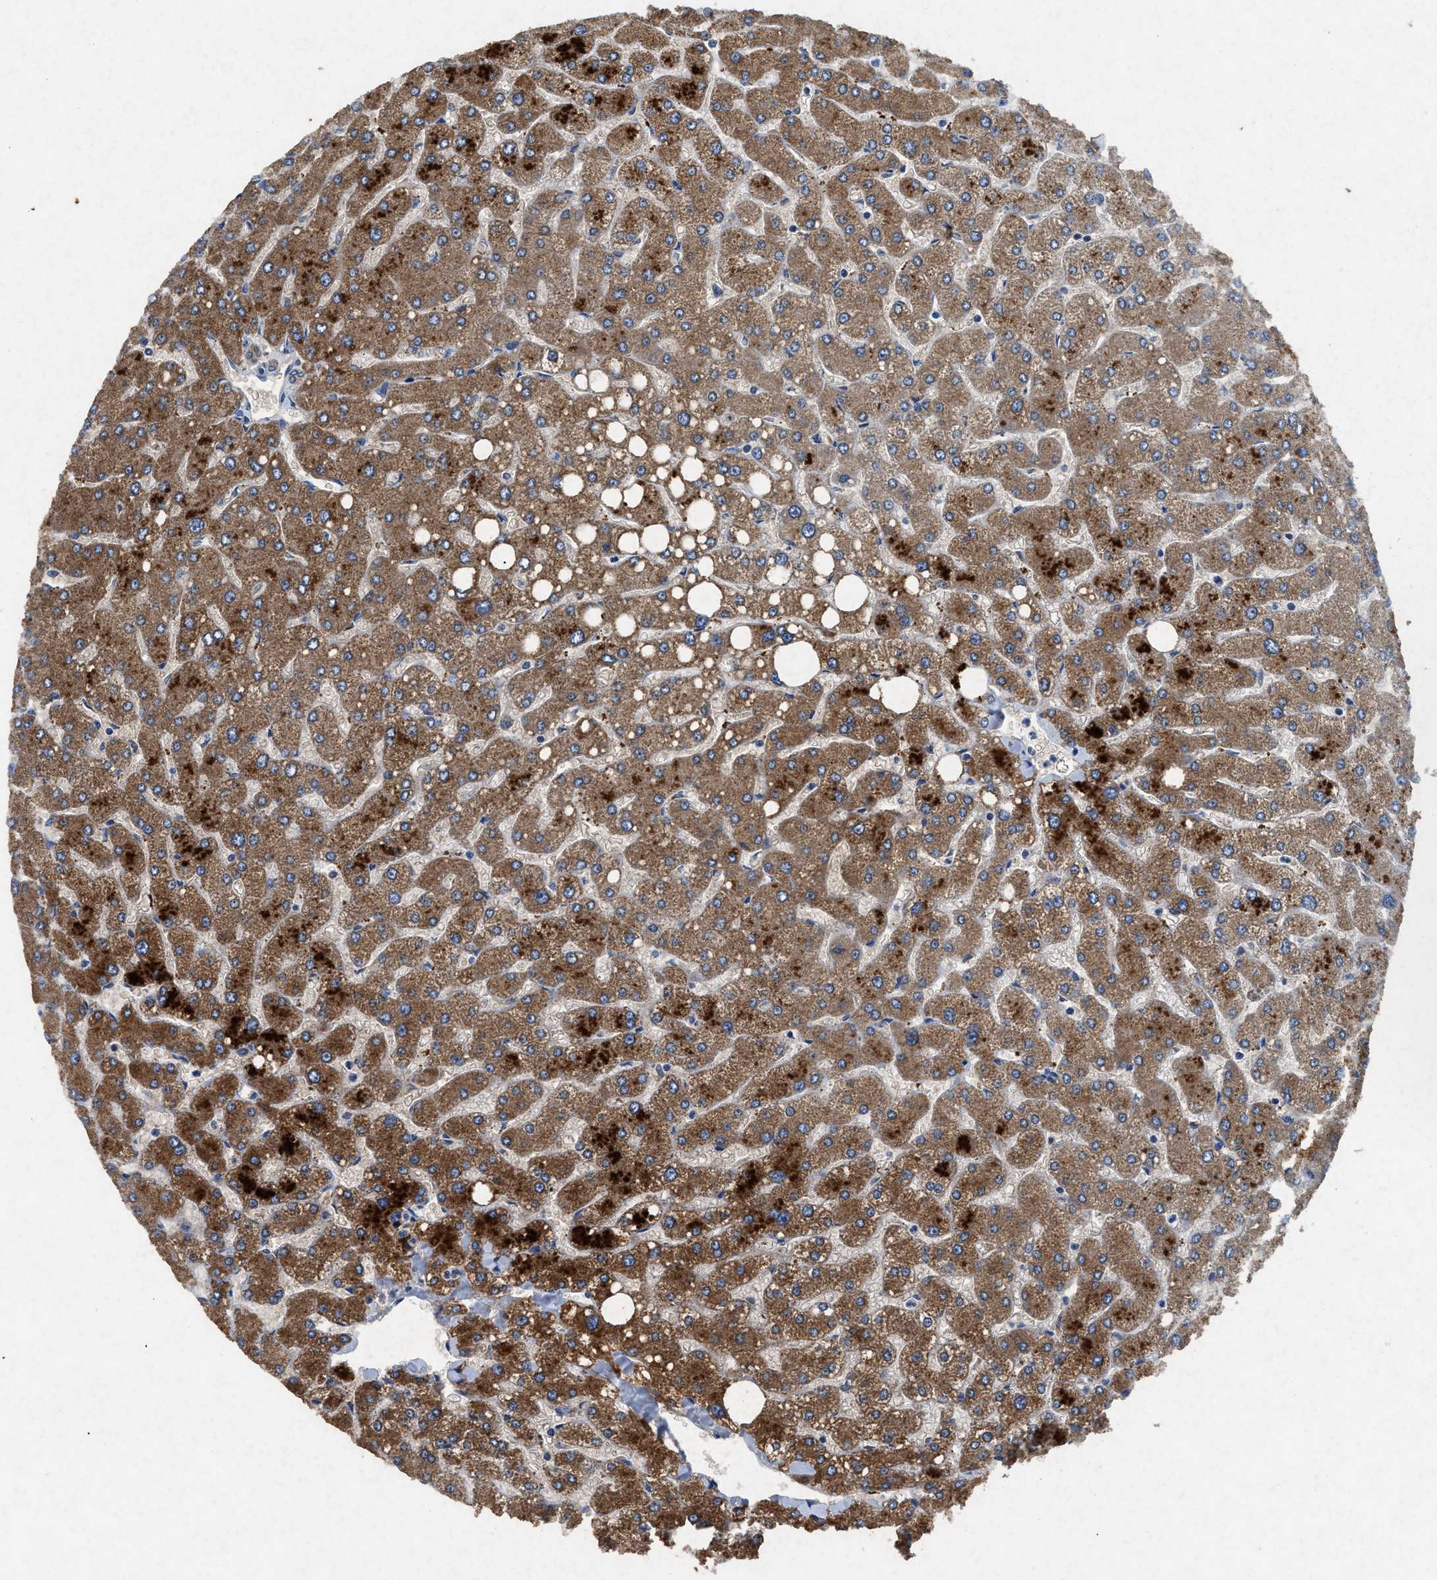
{"staining": {"intensity": "weak", "quantity": ">75%", "location": "cytoplasmic/membranous"}, "tissue": "liver", "cell_type": "Cholangiocytes", "image_type": "normal", "snomed": [{"axis": "morphology", "description": "Normal tissue, NOS"}, {"axis": "topography", "description": "Liver"}], "caption": "DAB (3,3'-diaminobenzidine) immunohistochemical staining of benign liver exhibits weak cytoplasmic/membranous protein positivity in about >75% of cholangiocytes.", "gene": "CDK15", "patient": {"sex": "male", "age": 55}}